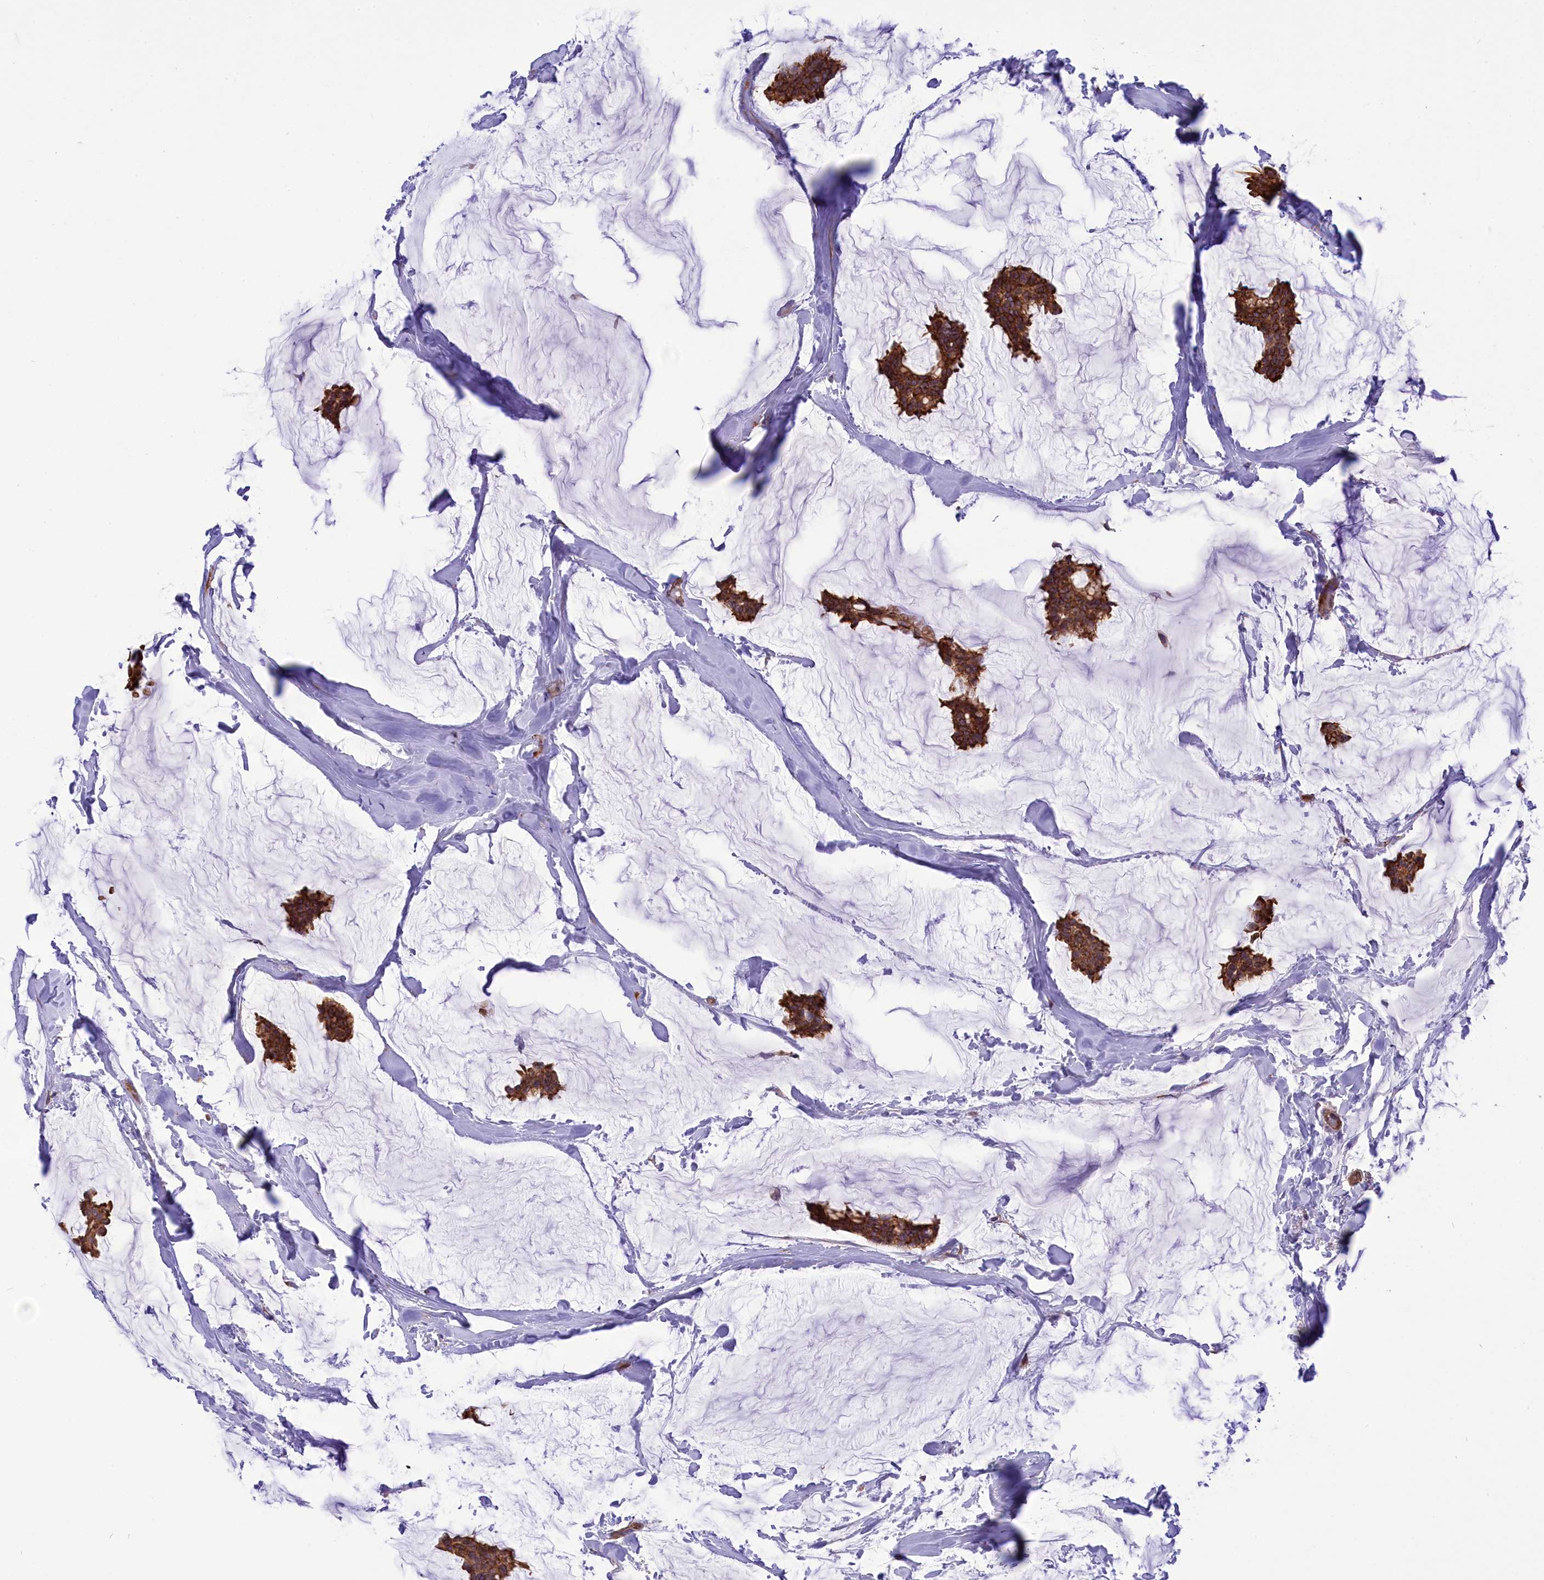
{"staining": {"intensity": "strong", "quantity": ">75%", "location": "cytoplasmic/membranous"}, "tissue": "breast cancer", "cell_type": "Tumor cells", "image_type": "cancer", "snomed": [{"axis": "morphology", "description": "Duct carcinoma"}, {"axis": "topography", "description": "Breast"}], "caption": "Immunohistochemical staining of breast cancer reveals strong cytoplasmic/membranous protein positivity in approximately >75% of tumor cells. The protein is stained brown, and the nuclei are stained in blue (DAB IHC with brightfield microscopy, high magnification).", "gene": "SEPTIN9", "patient": {"sex": "female", "age": 93}}